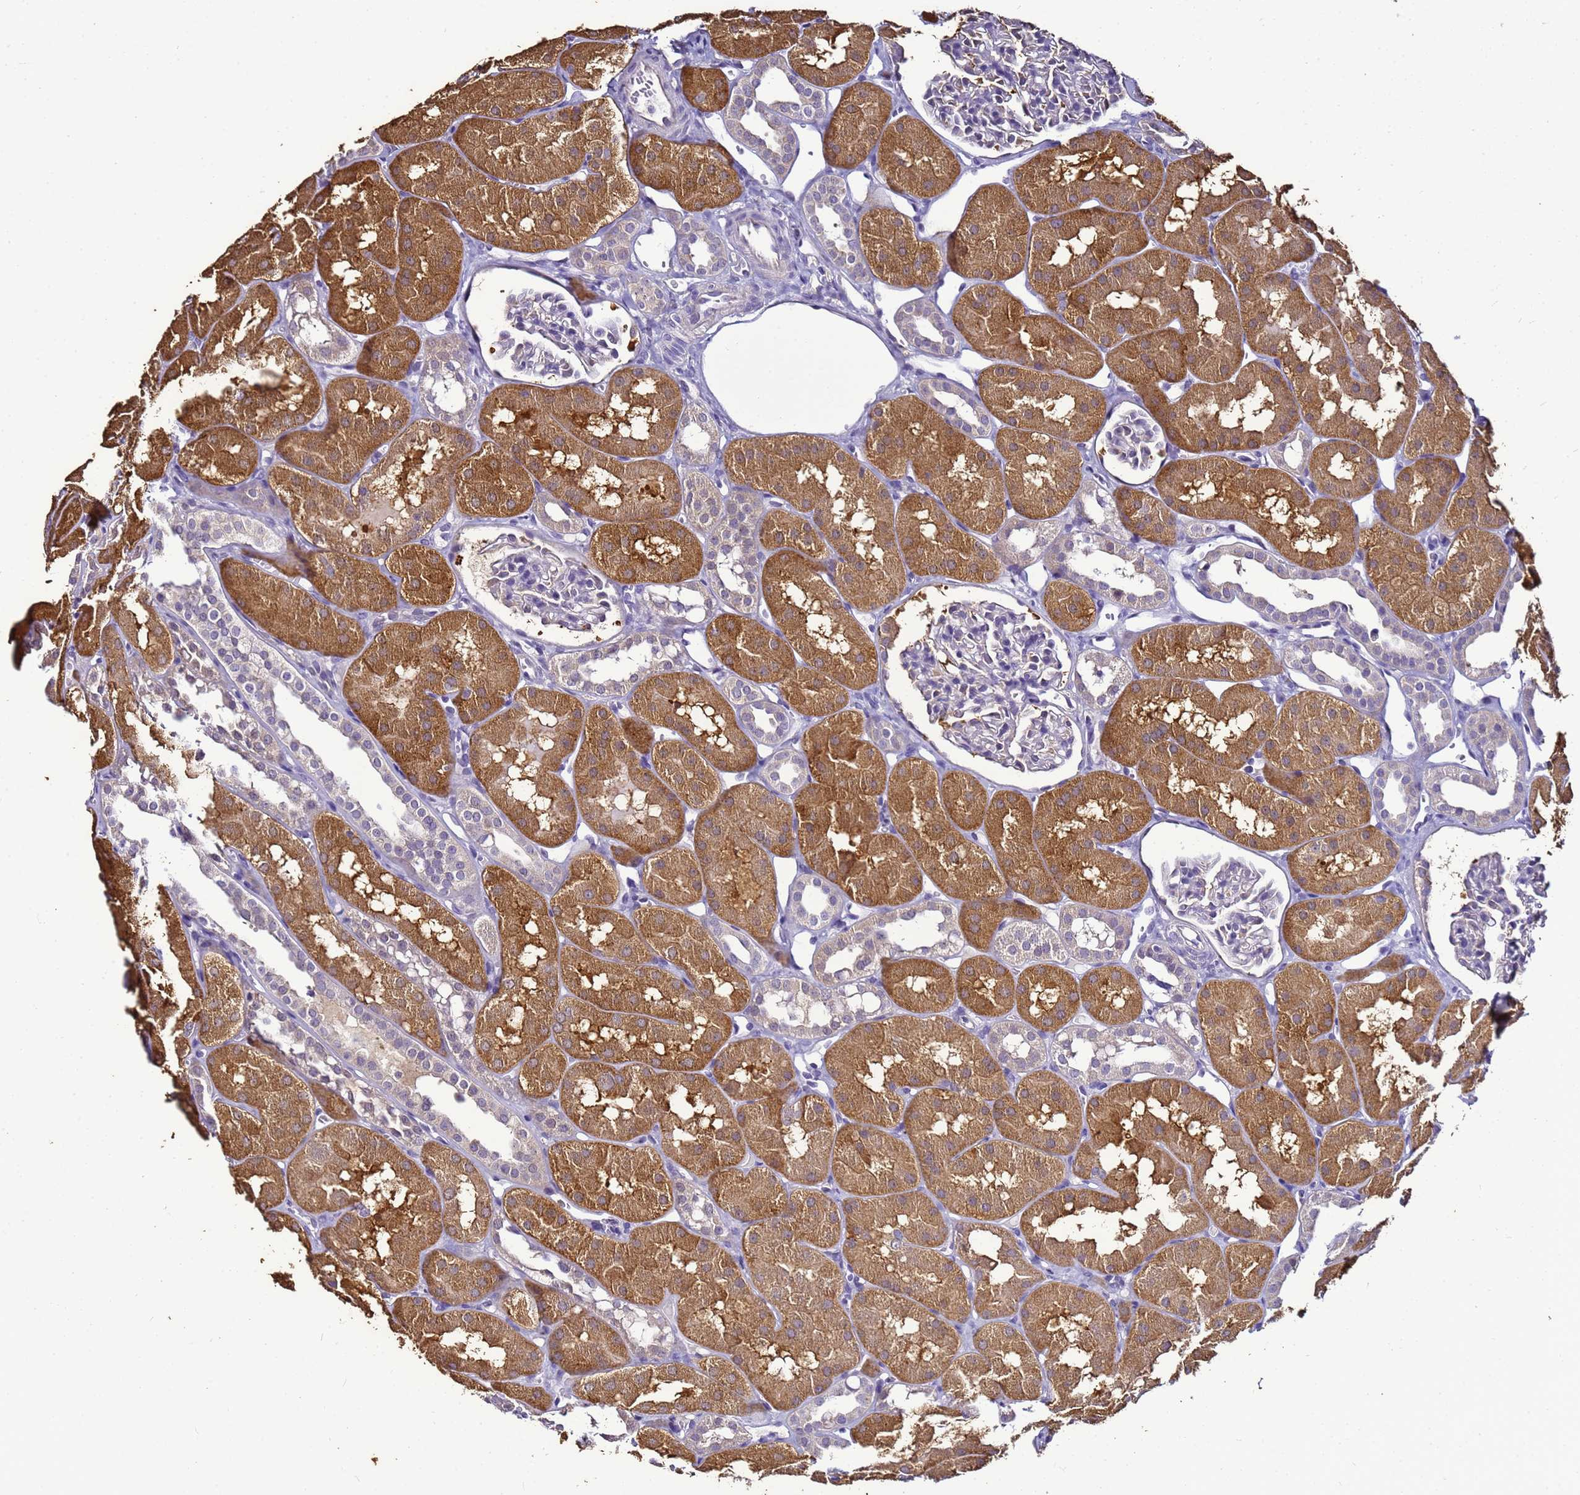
{"staining": {"intensity": "negative", "quantity": "none", "location": "none"}, "tissue": "kidney", "cell_type": "Cells in glomeruli", "image_type": "normal", "snomed": [{"axis": "morphology", "description": "Normal tissue, NOS"}, {"axis": "topography", "description": "Kidney"}, {"axis": "topography", "description": "Urinary bladder"}], "caption": "Immunohistochemistry of benign human kidney reveals no staining in cells in glomeruli.", "gene": "ENOPH1", "patient": {"sex": "male", "age": 16}}